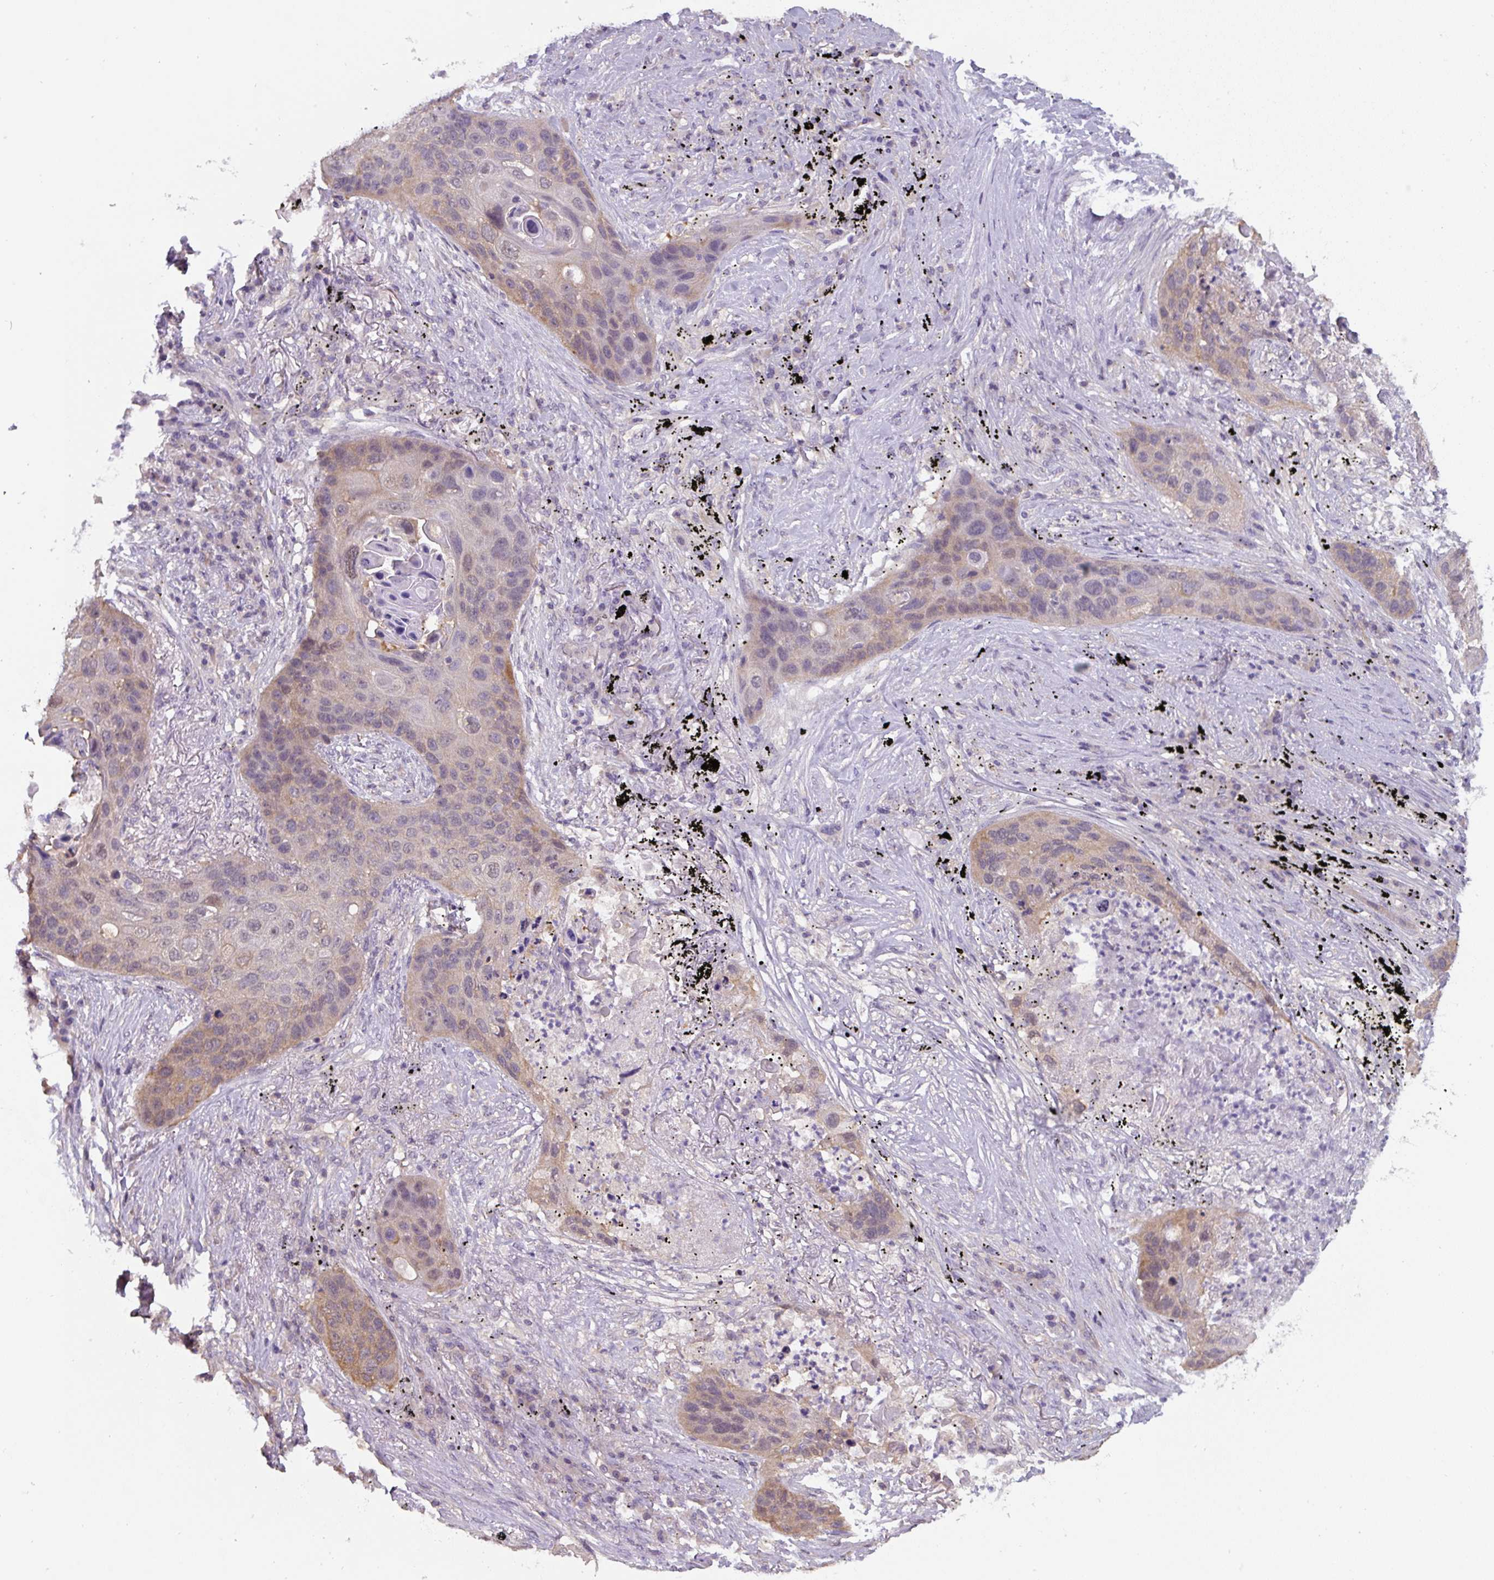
{"staining": {"intensity": "weak", "quantity": "25%-75%", "location": "cytoplasmic/membranous"}, "tissue": "lung cancer", "cell_type": "Tumor cells", "image_type": "cancer", "snomed": [{"axis": "morphology", "description": "Squamous cell carcinoma, NOS"}, {"axis": "topography", "description": "Lung"}], "caption": "Lung cancer tissue exhibits weak cytoplasmic/membranous expression in approximately 25%-75% of tumor cells, visualized by immunohistochemistry.", "gene": "ST13", "patient": {"sex": "female", "age": 63}}